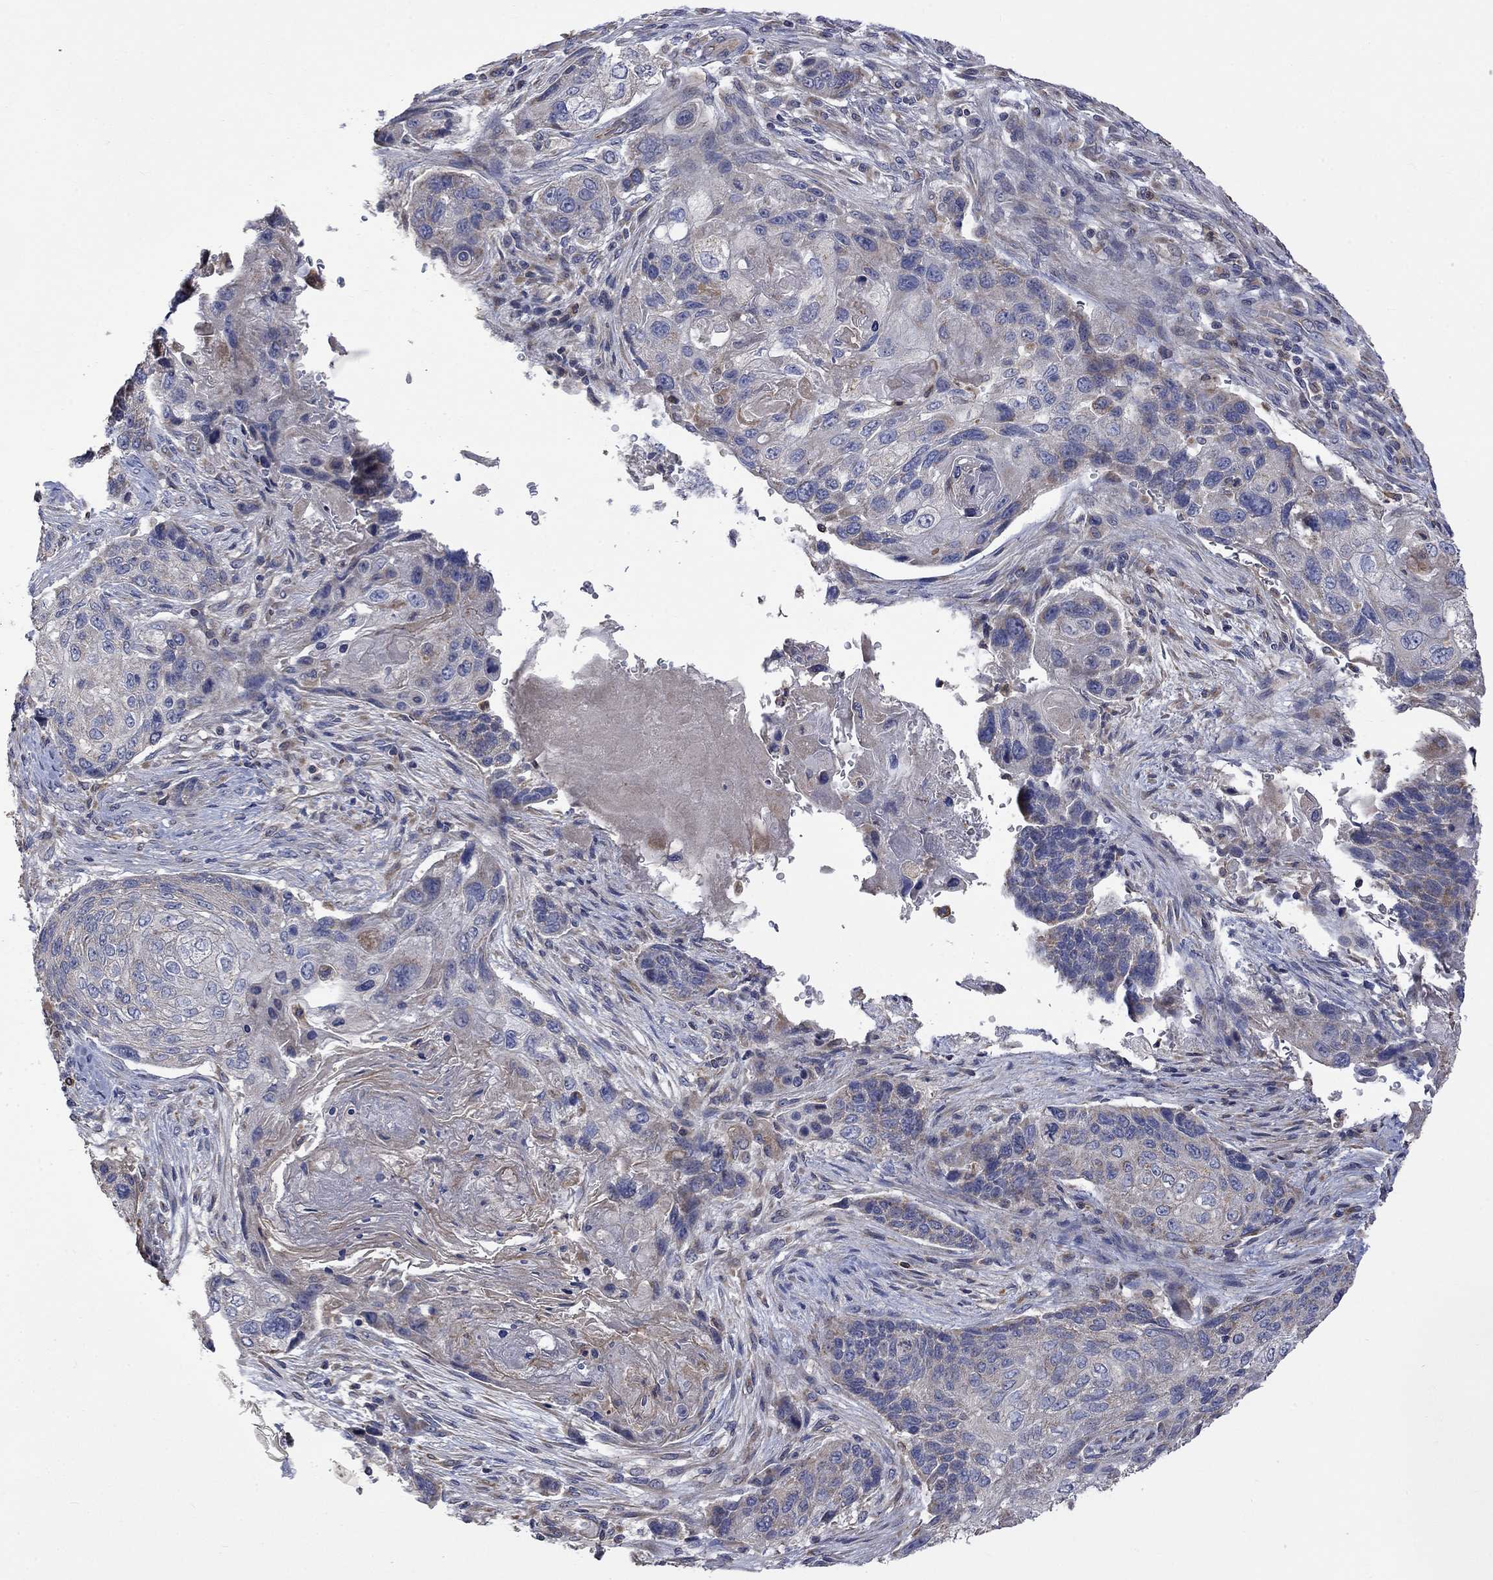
{"staining": {"intensity": "moderate", "quantity": "<25%", "location": "cytoplasmic/membranous"}, "tissue": "lung cancer", "cell_type": "Tumor cells", "image_type": "cancer", "snomed": [{"axis": "morphology", "description": "Normal tissue, NOS"}, {"axis": "morphology", "description": "Squamous cell carcinoma, NOS"}, {"axis": "topography", "description": "Bronchus"}, {"axis": "topography", "description": "Lung"}], "caption": "Protein expression analysis of human lung cancer reveals moderate cytoplasmic/membranous positivity in approximately <25% of tumor cells.", "gene": "CAMKK2", "patient": {"sex": "male", "age": 69}}